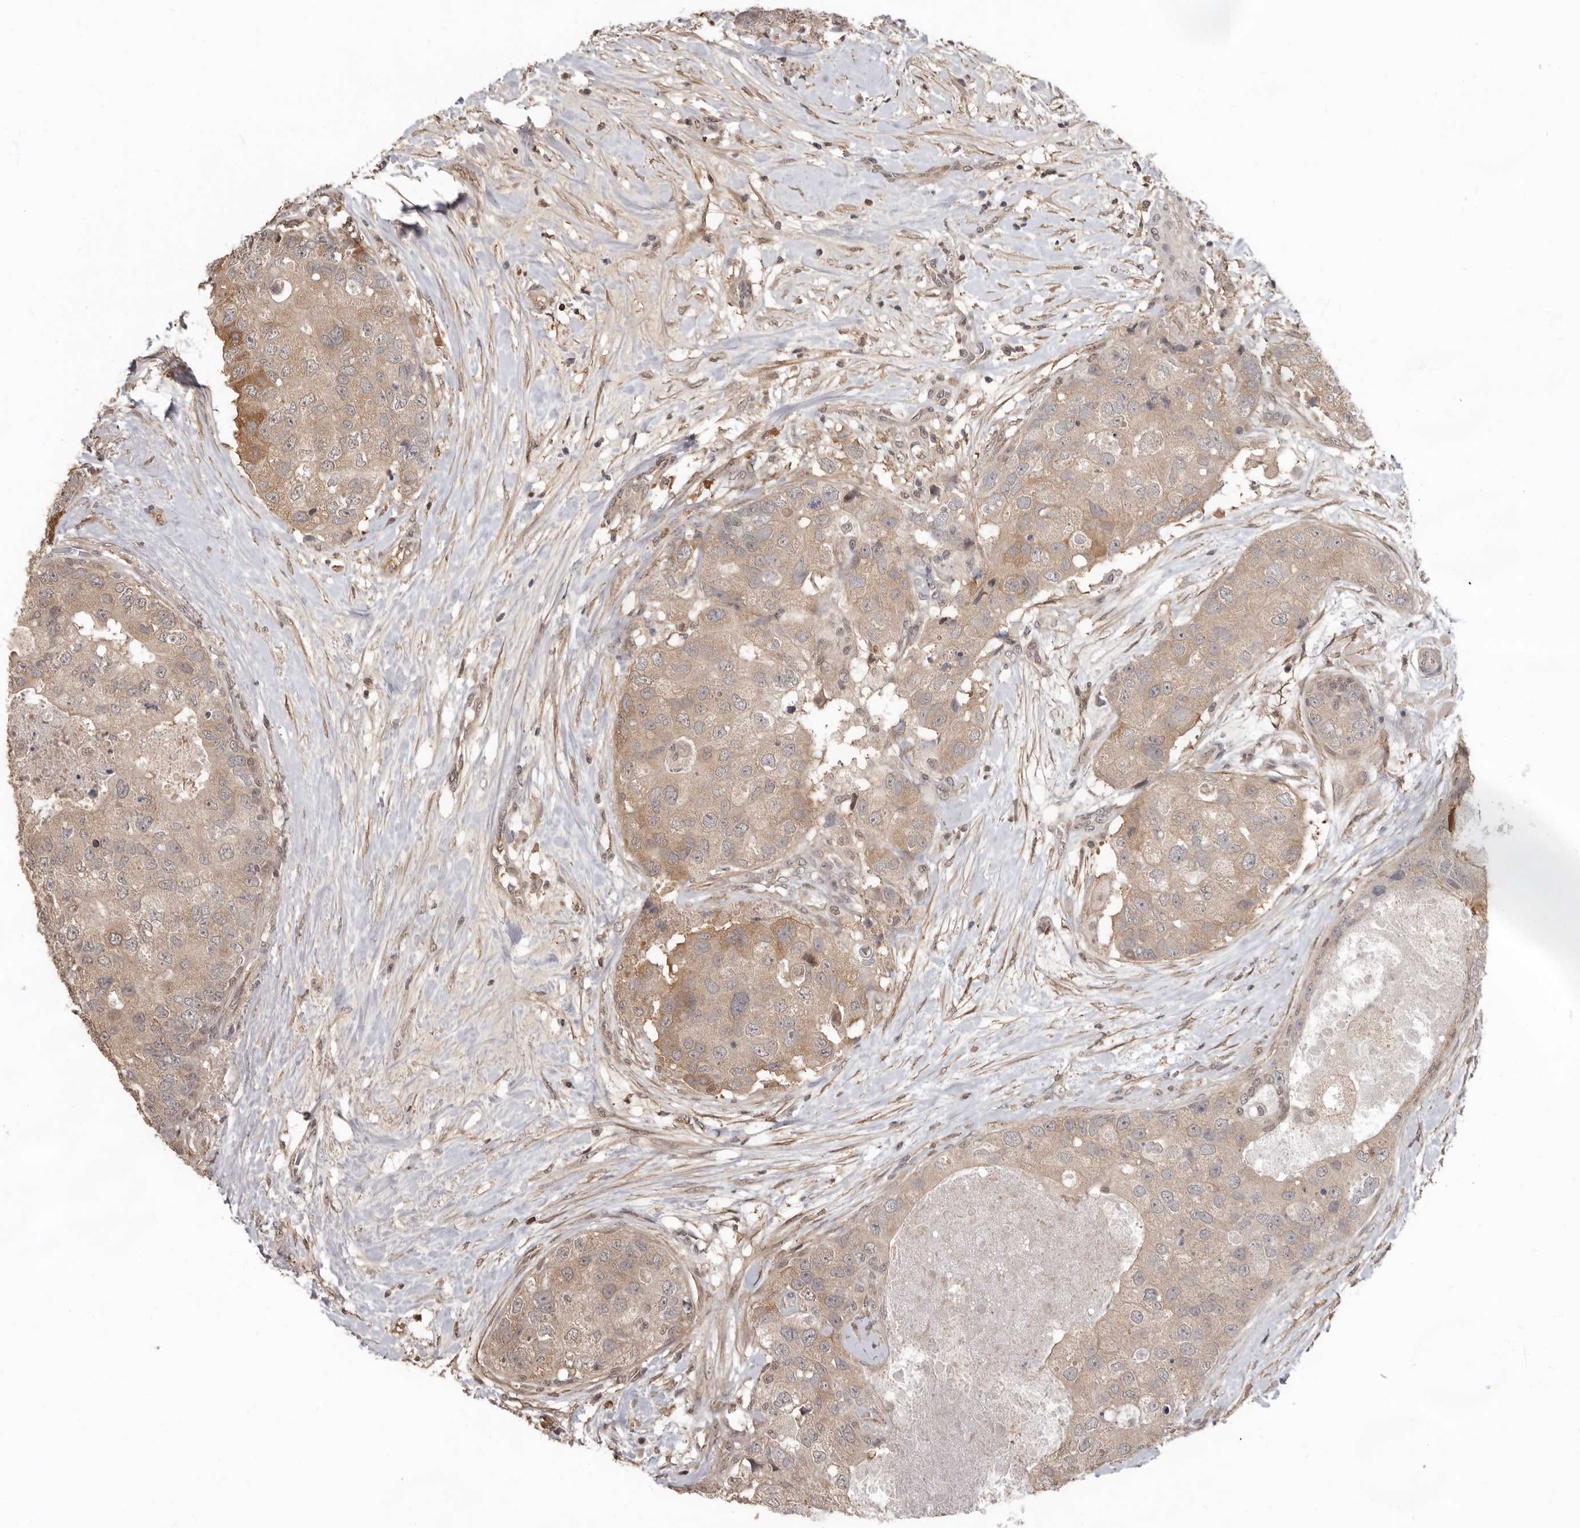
{"staining": {"intensity": "moderate", "quantity": ">75%", "location": "cytoplasmic/membranous"}, "tissue": "breast cancer", "cell_type": "Tumor cells", "image_type": "cancer", "snomed": [{"axis": "morphology", "description": "Duct carcinoma"}, {"axis": "topography", "description": "Breast"}], "caption": "Protein expression analysis of human breast infiltrating ductal carcinoma reveals moderate cytoplasmic/membranous expression in approximately >75% of tumor cells. (Stains: DAB in brown, nuclei in blue, Microscopy: brightfield microscopy at high magnification).", "gene": "LRGUK", "patient": {"sex": "female", "age": 62}}